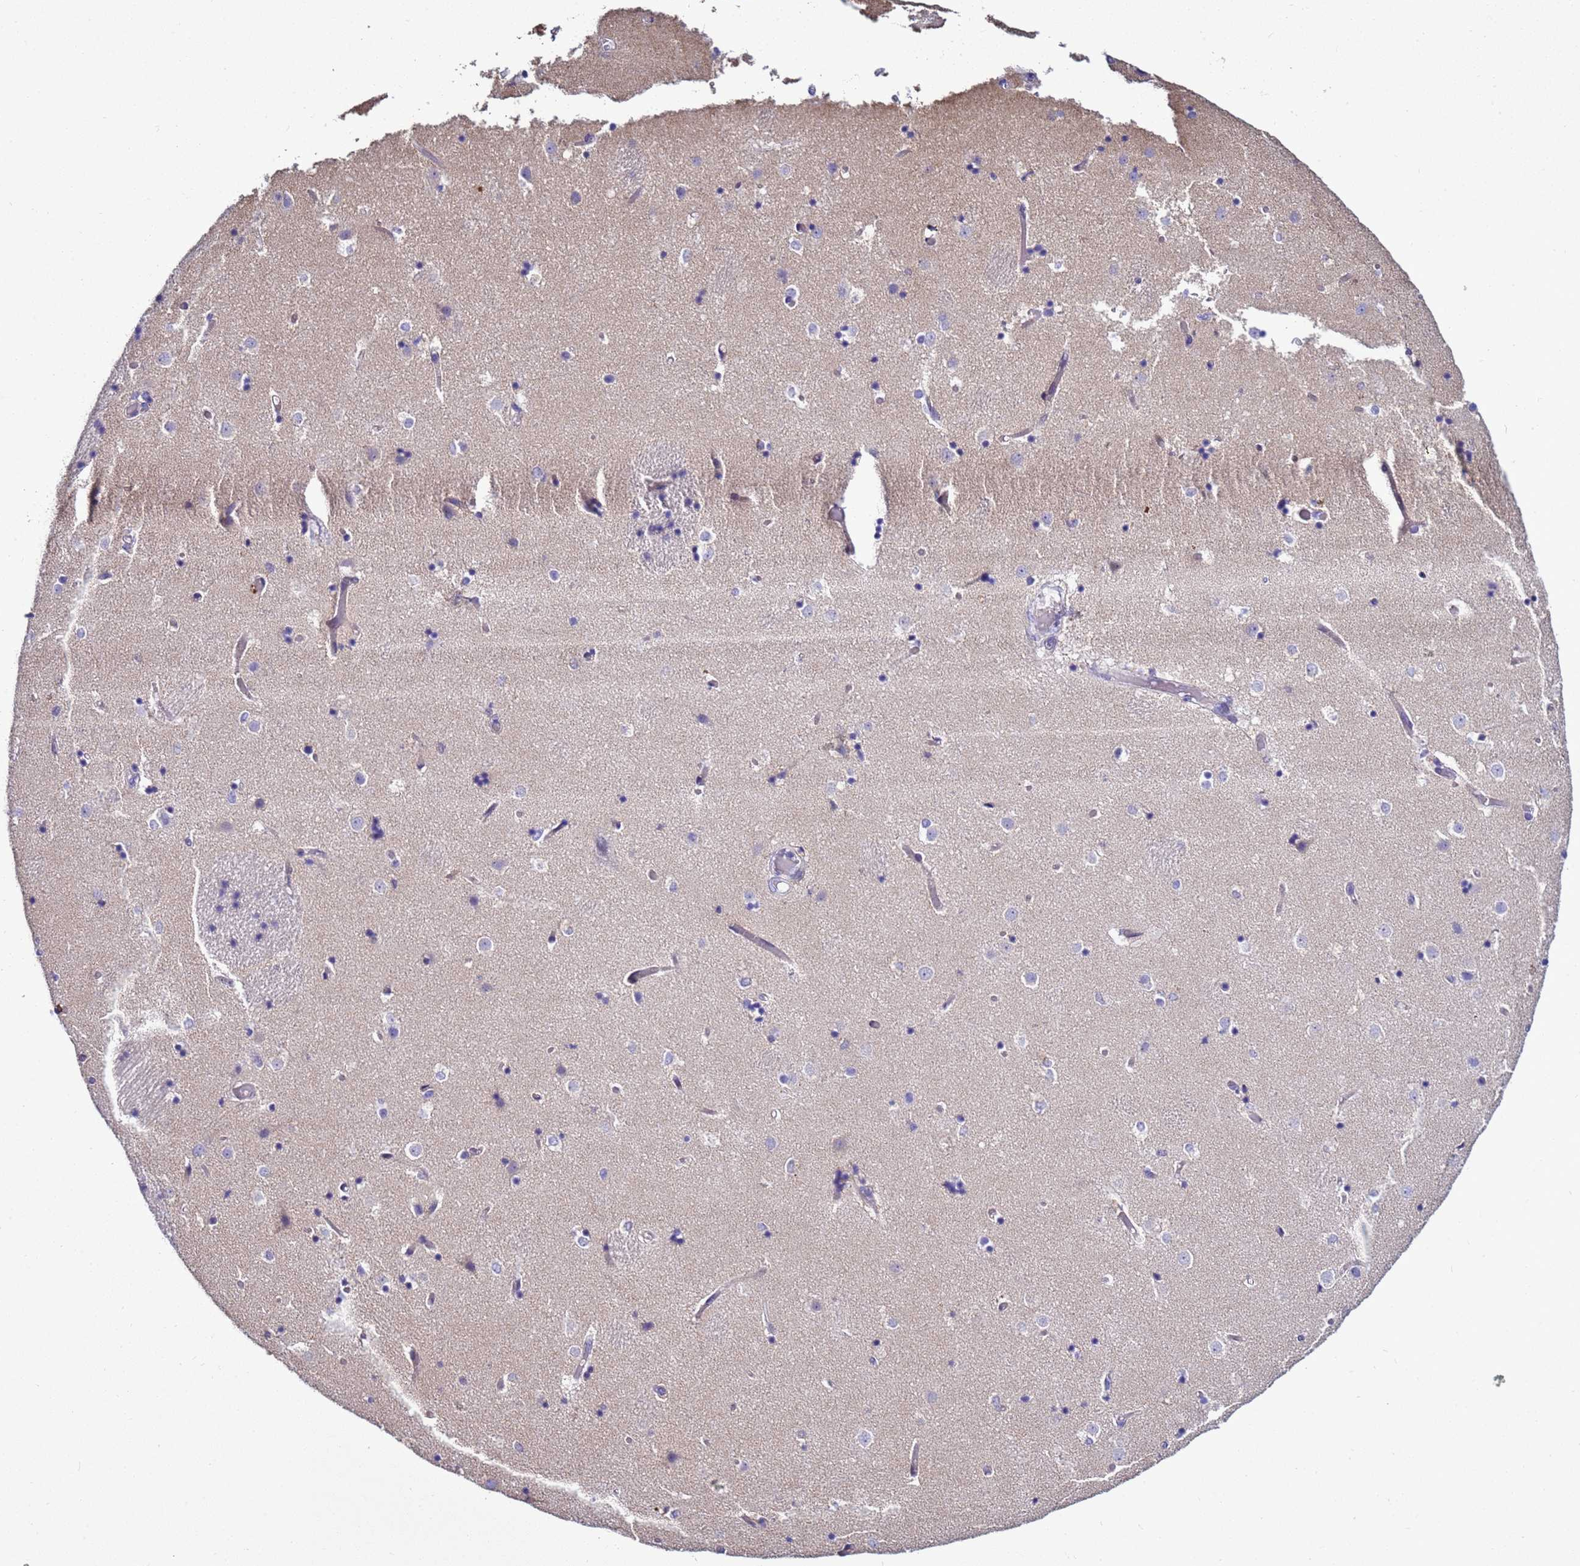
{"staining": {"intensity": "negative", "quantity": "none", "location": "none"}, "tissue": "caudate", "cell_type": "Glial cells", "image_type": "normal", "snomed": [{"axis": "morphology", "description": "Normal tissue, NOS"}, {"axis": "topography", "description": "Lateral ventricle wall"}], "caption": "Immunohistochemistry (IHC) photomicrograph of unremarkable caudate: human caudate stained with DAB (3,3'-diaminobenzidine) shows no significant protein staining in glial cells.", "gene": "NAT1", "patient": {"sex": "female", "age": 52}}